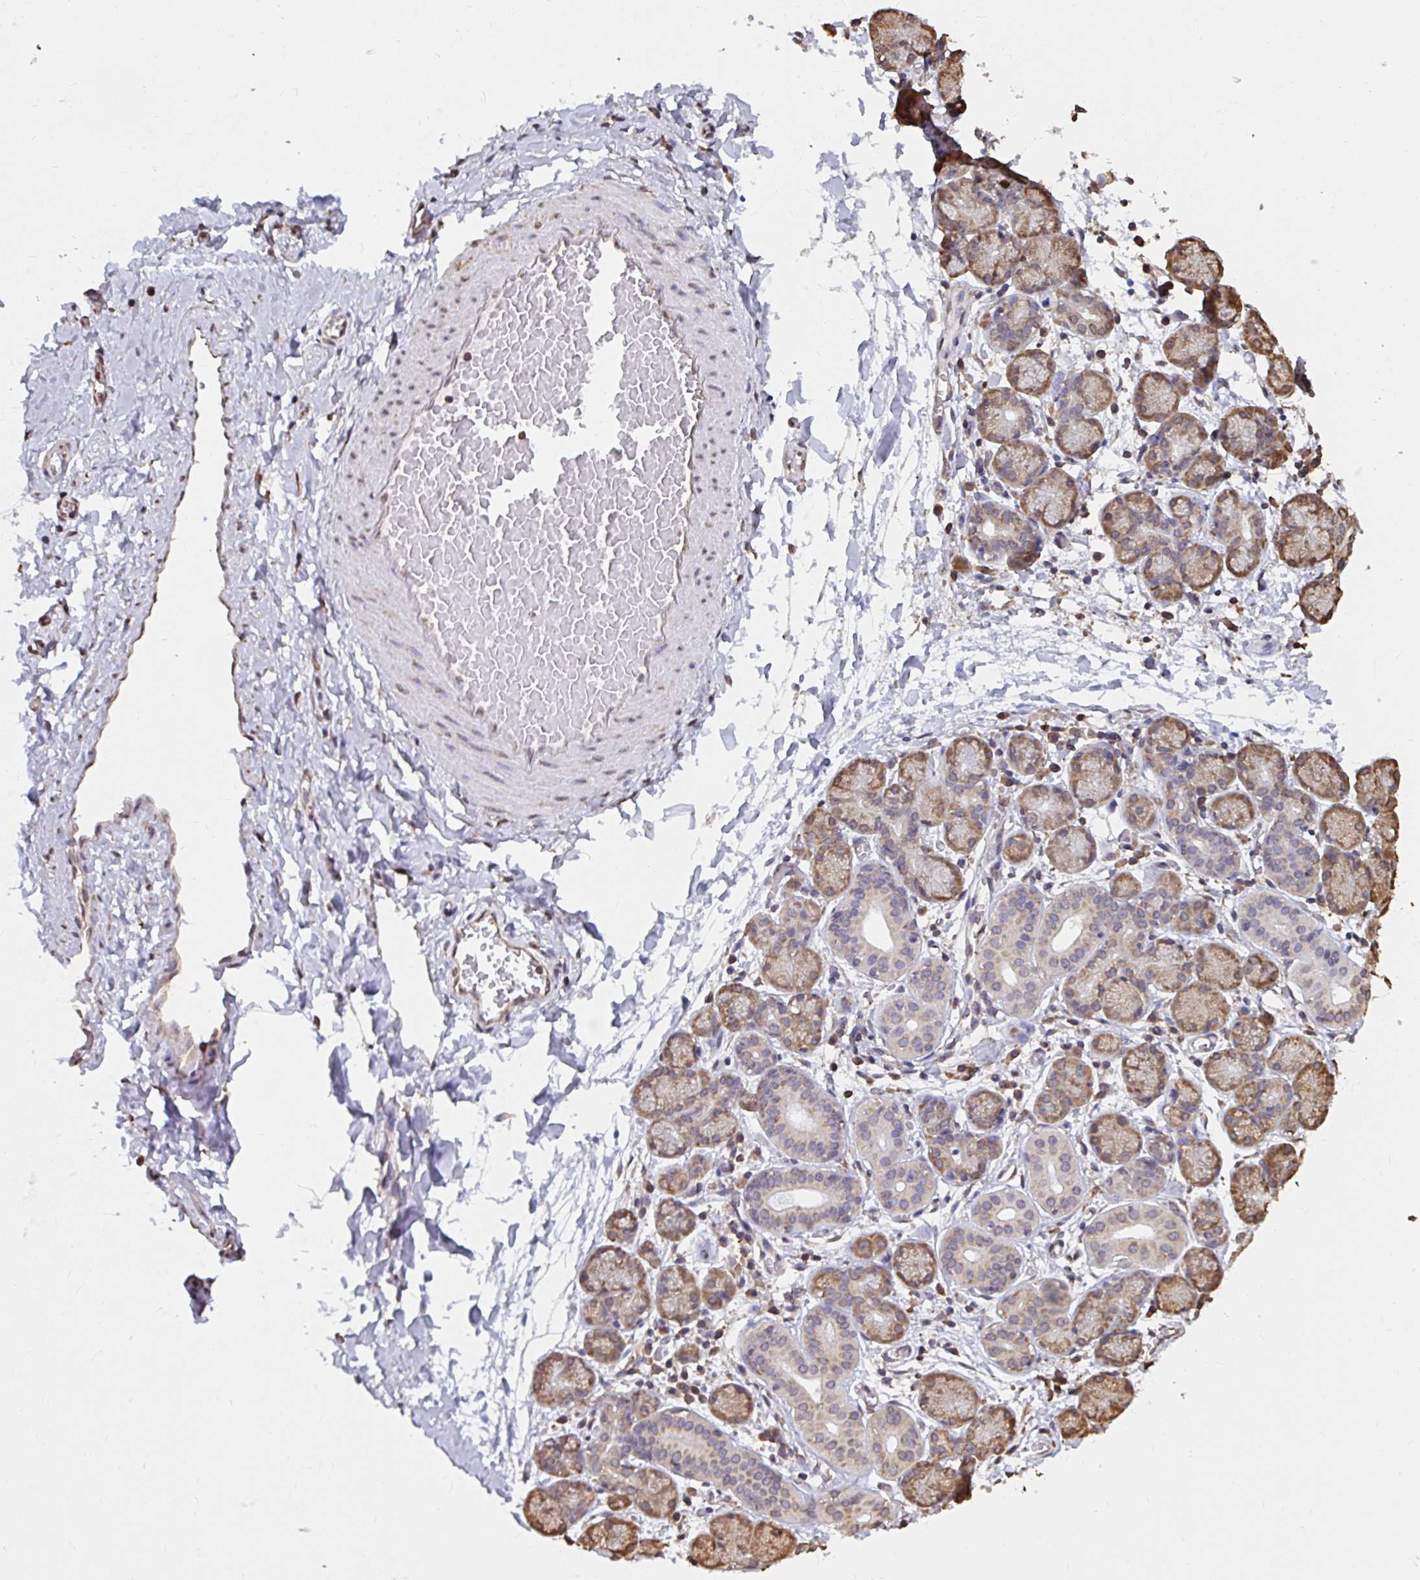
{"staining": {"intensity": "moderate", "quantity": ">75%", "location": "cytoplasmic/membranous"}, "tissue": "salivary gland", "cell_type": "Glandular cells", "image_type": "normal", "snomed": [{"axis": "morphology", "description": "Normal tissue, NOS"}, {"axis": "topography", "description": "Salivary gland"}], "caption": "Protein expression analysis of normal salivary gland exhibits moderate cytoplasmic/membranous positivity in about >75% of glandular cells.", "gene": "SYNCRIP", "patient": {"sex": "female", "age": 24}}